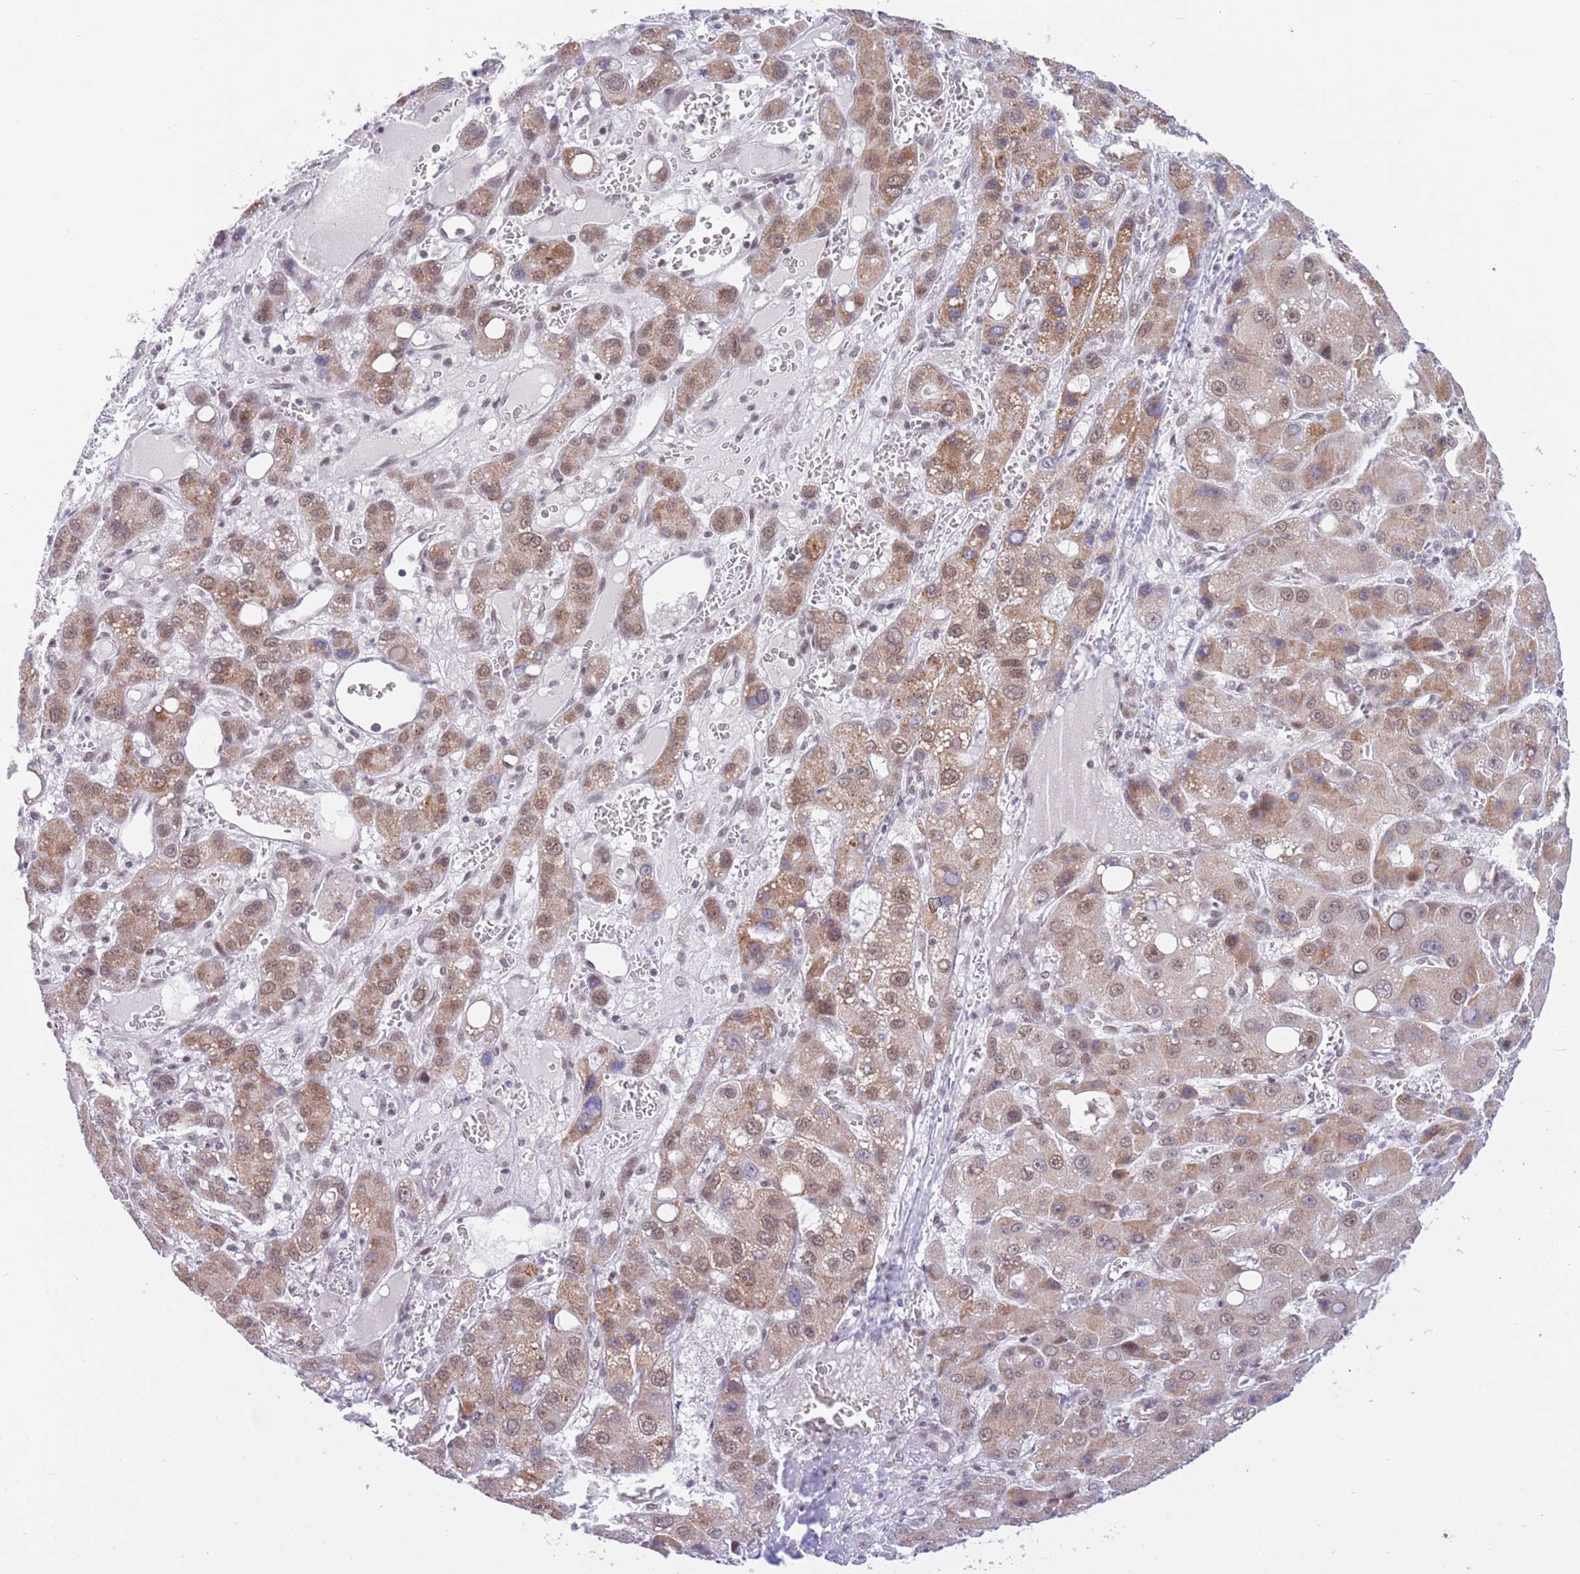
{"staining": {"intensity": "moderate", "quantity": ">75%", "location": "cytoplasmic/membranous,nuclear"}, "tissue": "liver cancer", "cell_type": "Tumor cells", "image_type": "cancer", "snomed": [{"axis": "morphology", "description": "Carcinoma, Hepatocellular, NOS"}, {"axis": "topography", "description": "Liver"}], "caption": "A photomicrograph of liver hepatocellular carcinoma stained for a protein exhibits moderate cytoplasmic/membranous and nuclear brown staining in tumor cells.", "gene": "RFX1", "patient": {"sex": "male", "age": 55}}